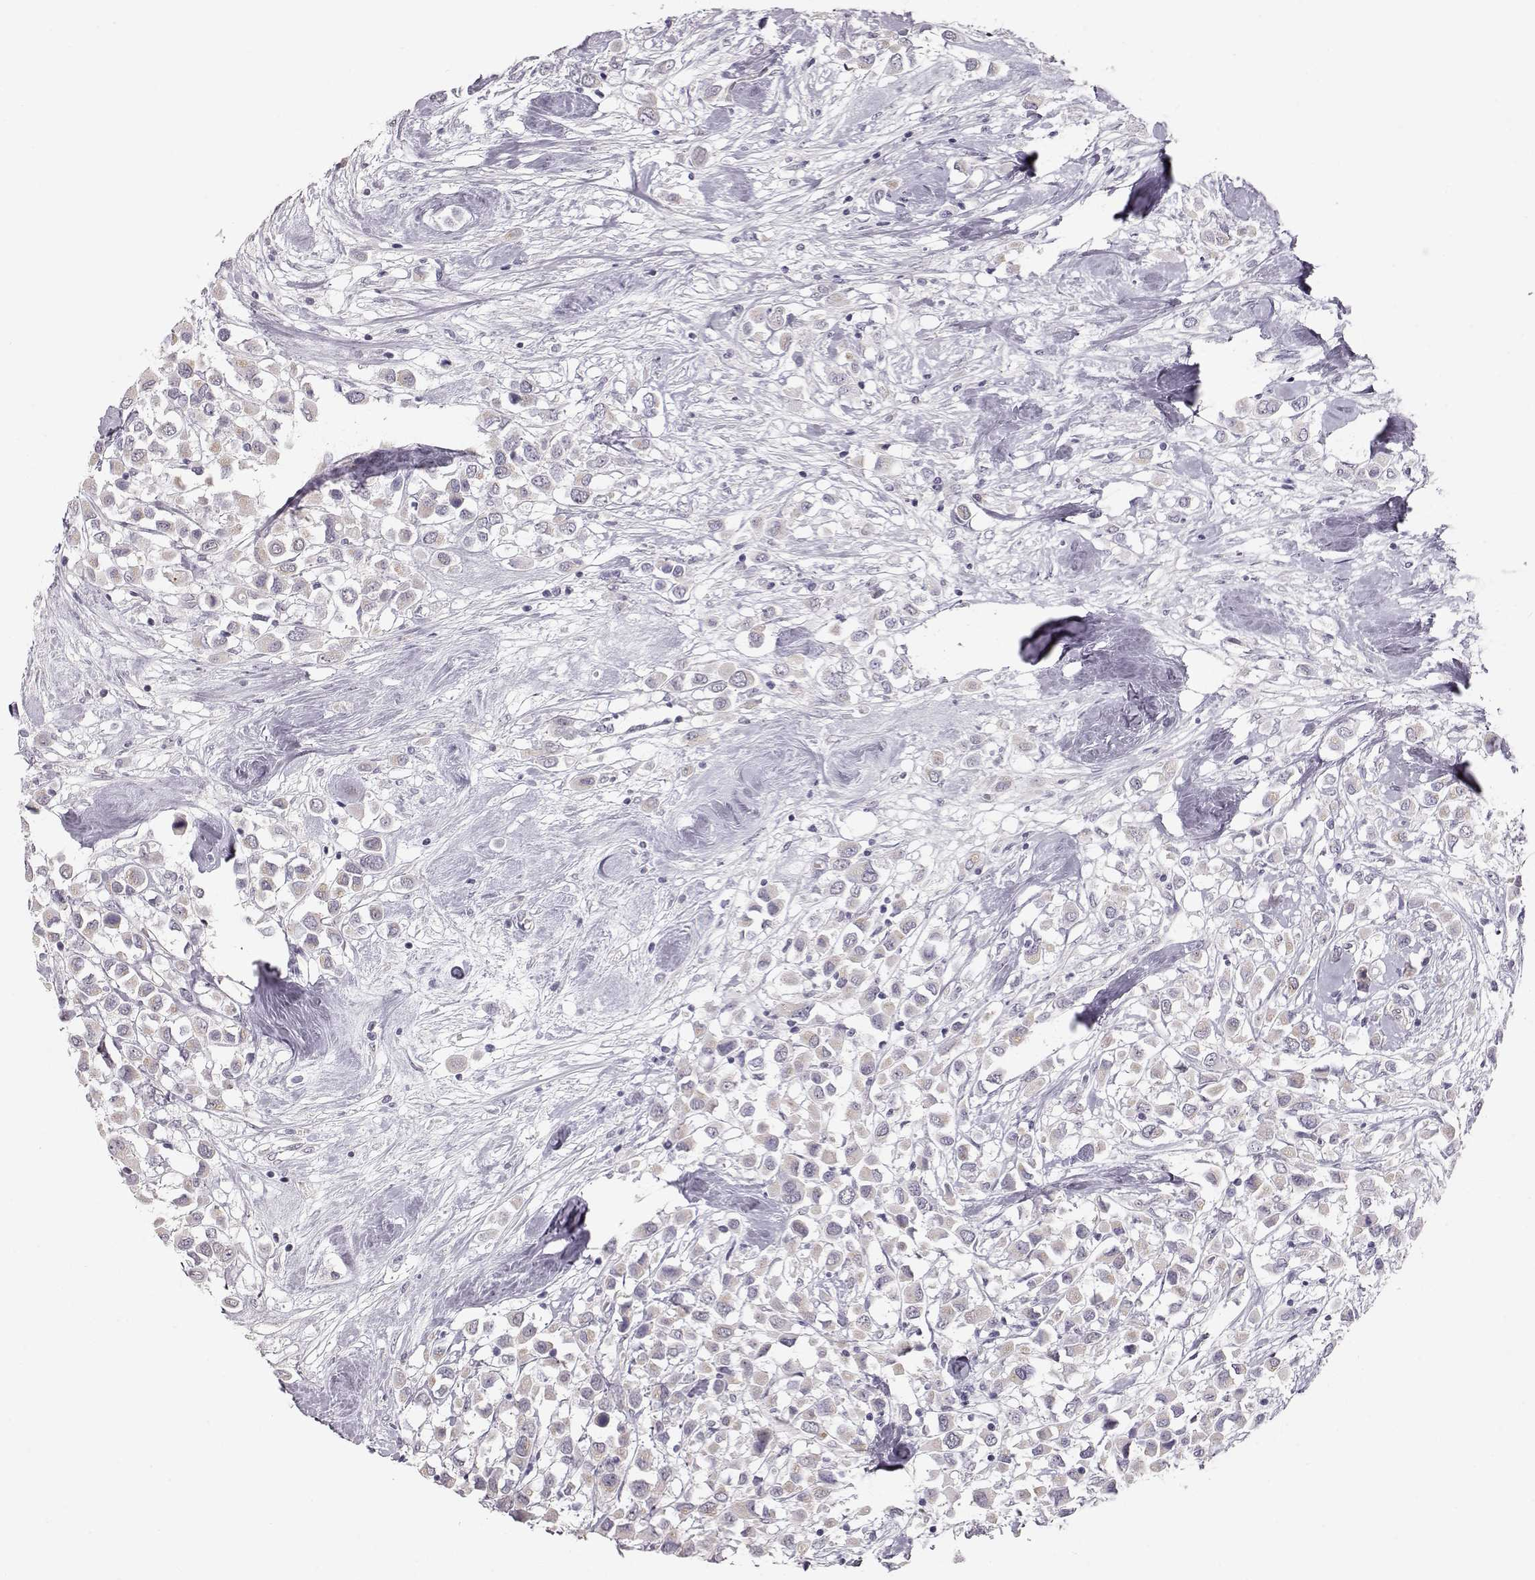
{"staining": {"intensity": "weak", "quantity": "<25%", "location": "cytoplasmic/membranous"}, "tissue": "breast cancer", "cell_type": "Tumor cells", "image_type": "cancer", "snomed": [{"axis": "morphology", "description": "Duct carcinoma"}, {"axis": "topography", "description": "Breast"}], "caption": "An image of breast cancer stained for a protein demonstrates no brown staining in tumor cells.", "gene": "FAM205A", "patient": {"sex": "female", "age": 61}}